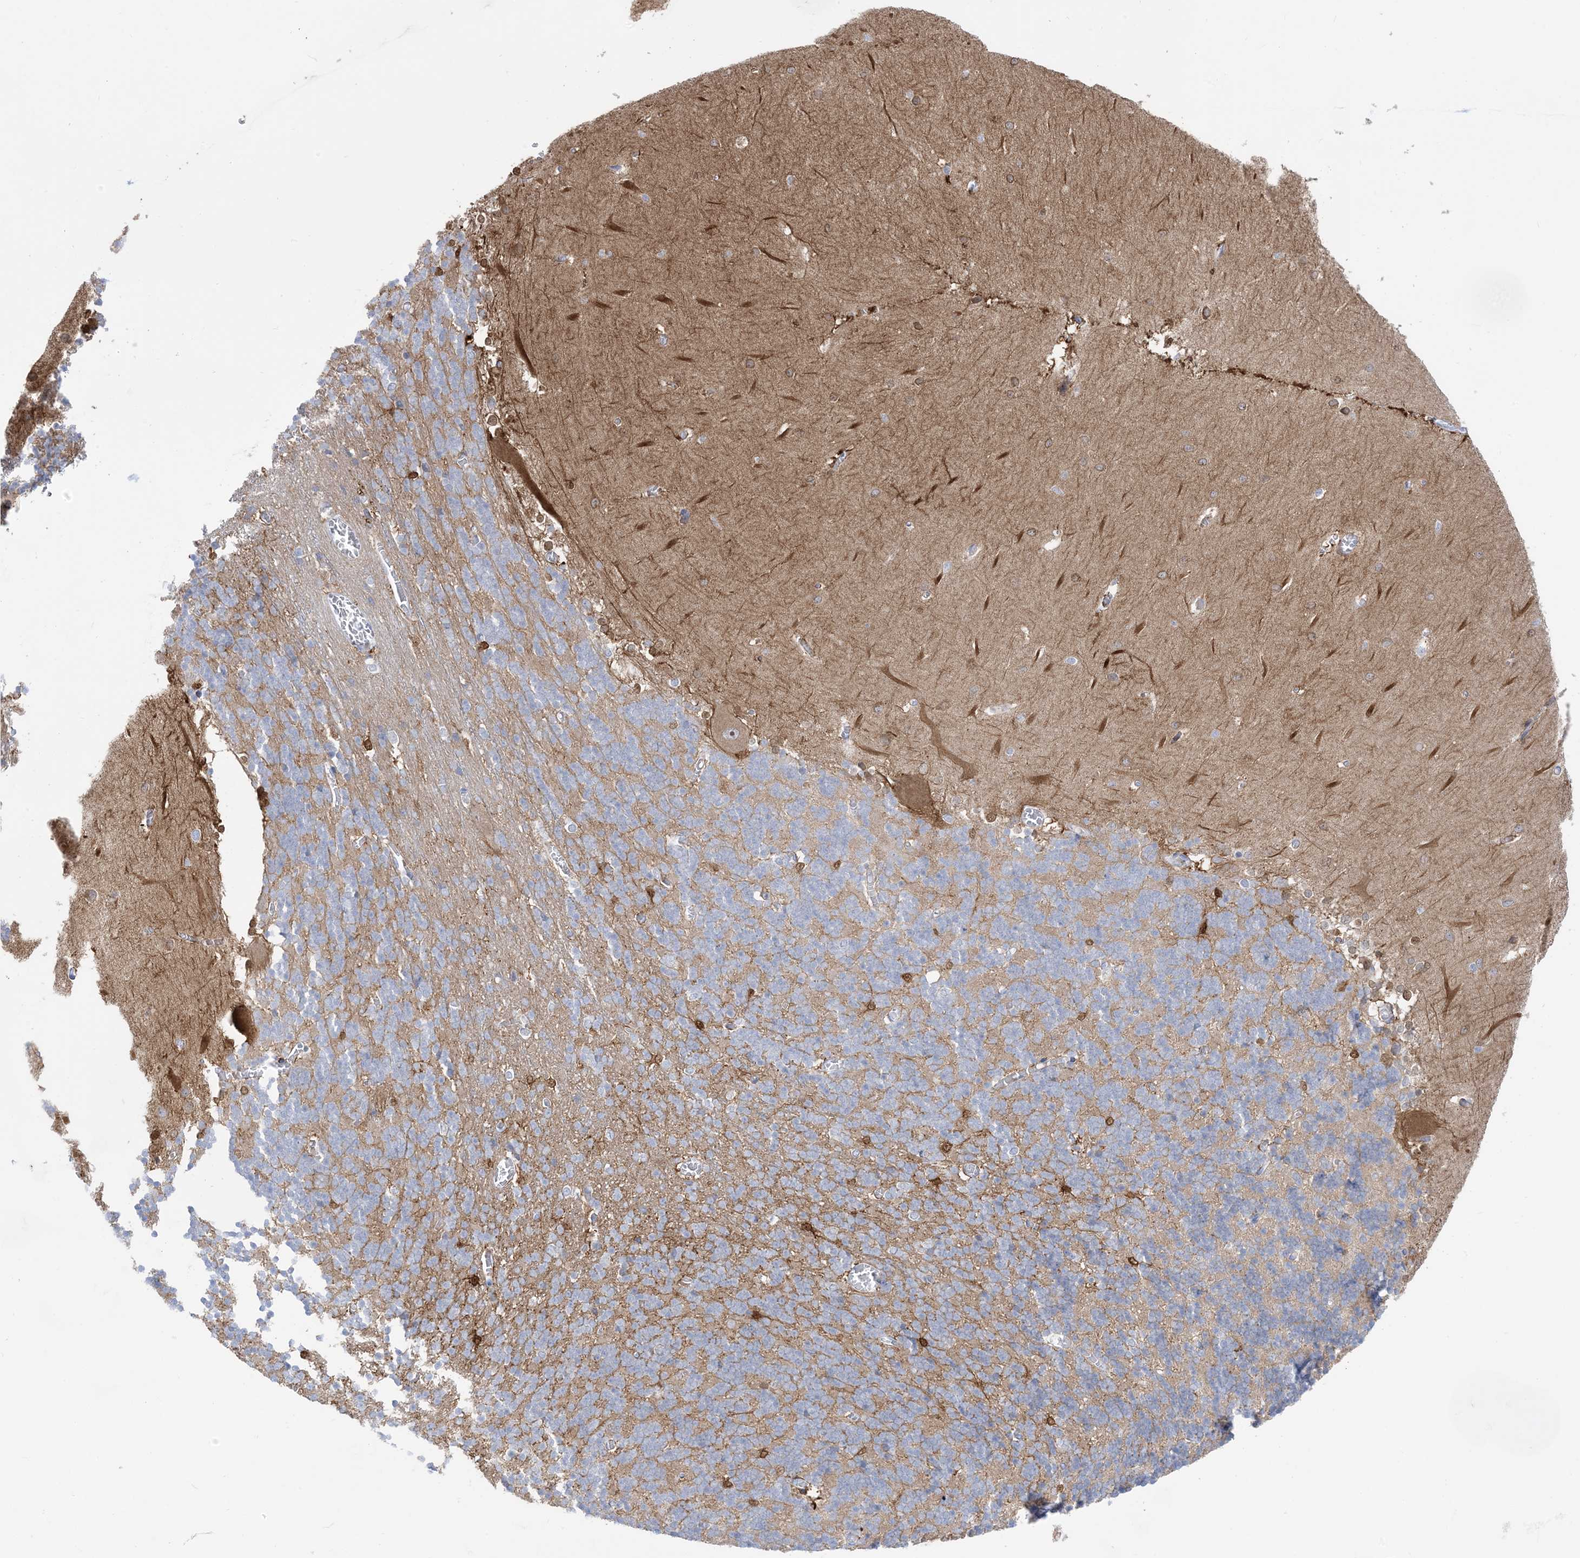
{"staining": {"intensity": "moderate", "quantity": "25%-75%", "location": "cytoplasmic/membranous"}, "tissue": "cerebellum", "cell_type": "Cells in granular layer", "image_type": "normal", "snomed": [{"axis": "morphology", "description": "Normal tissue, NOS"}, {"axis": "topography", "description": "Cerebellum"}], "caption": "The photomicrograph shows immunohistochemical staining of normal cerebellum. There is moderate cytoplasmic/membranous staining is seen in approximately 25%-75% of cells in granular layer. The protein of interest is shown in brown color, while the nuclei are stained blue.", "gene": "MARS2", "patient": {"sex": "male", "age": 57}}